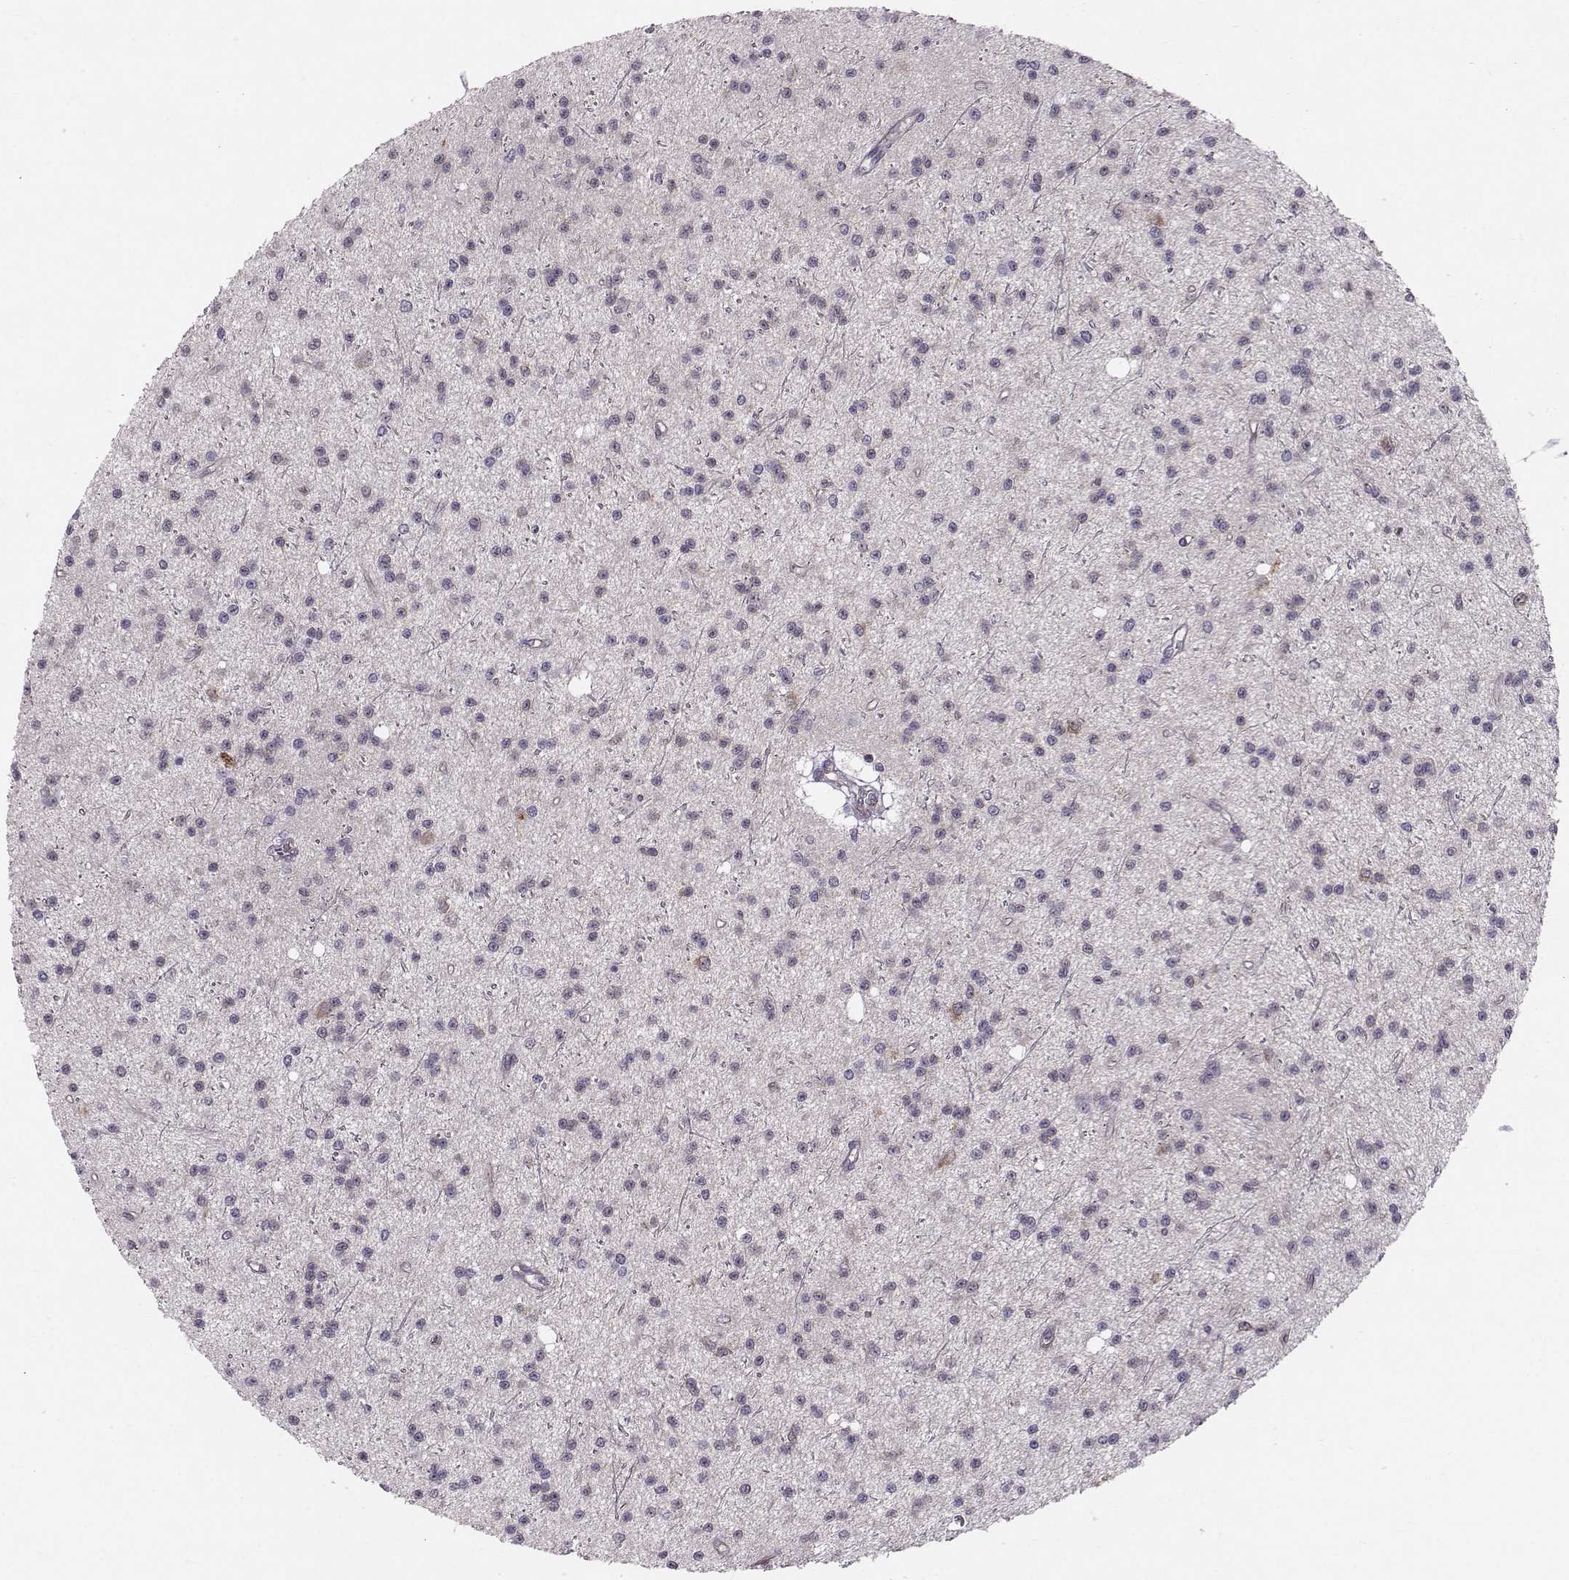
{"staining": {"intensity": "strong", "quantity": "<25%", "location": "cytoplasmic/membranous"}, "tissue": "glioma", "cell_type": "Tumor cells", "image_type": "cancer", "snomed": [{"axis": "morphology", "description": "Glioma, malignant, Low grade"}, {"axis": "topography", "description": "Brain"}], "caption": "The micrograph demonstrates immunohistochemical staining of glioma. There is strong cytoplasmic/membranous staining is seen in about <25% of tumor cells.", "gene": "MAST1", "patient": {"sex": "male", "age": 27}}